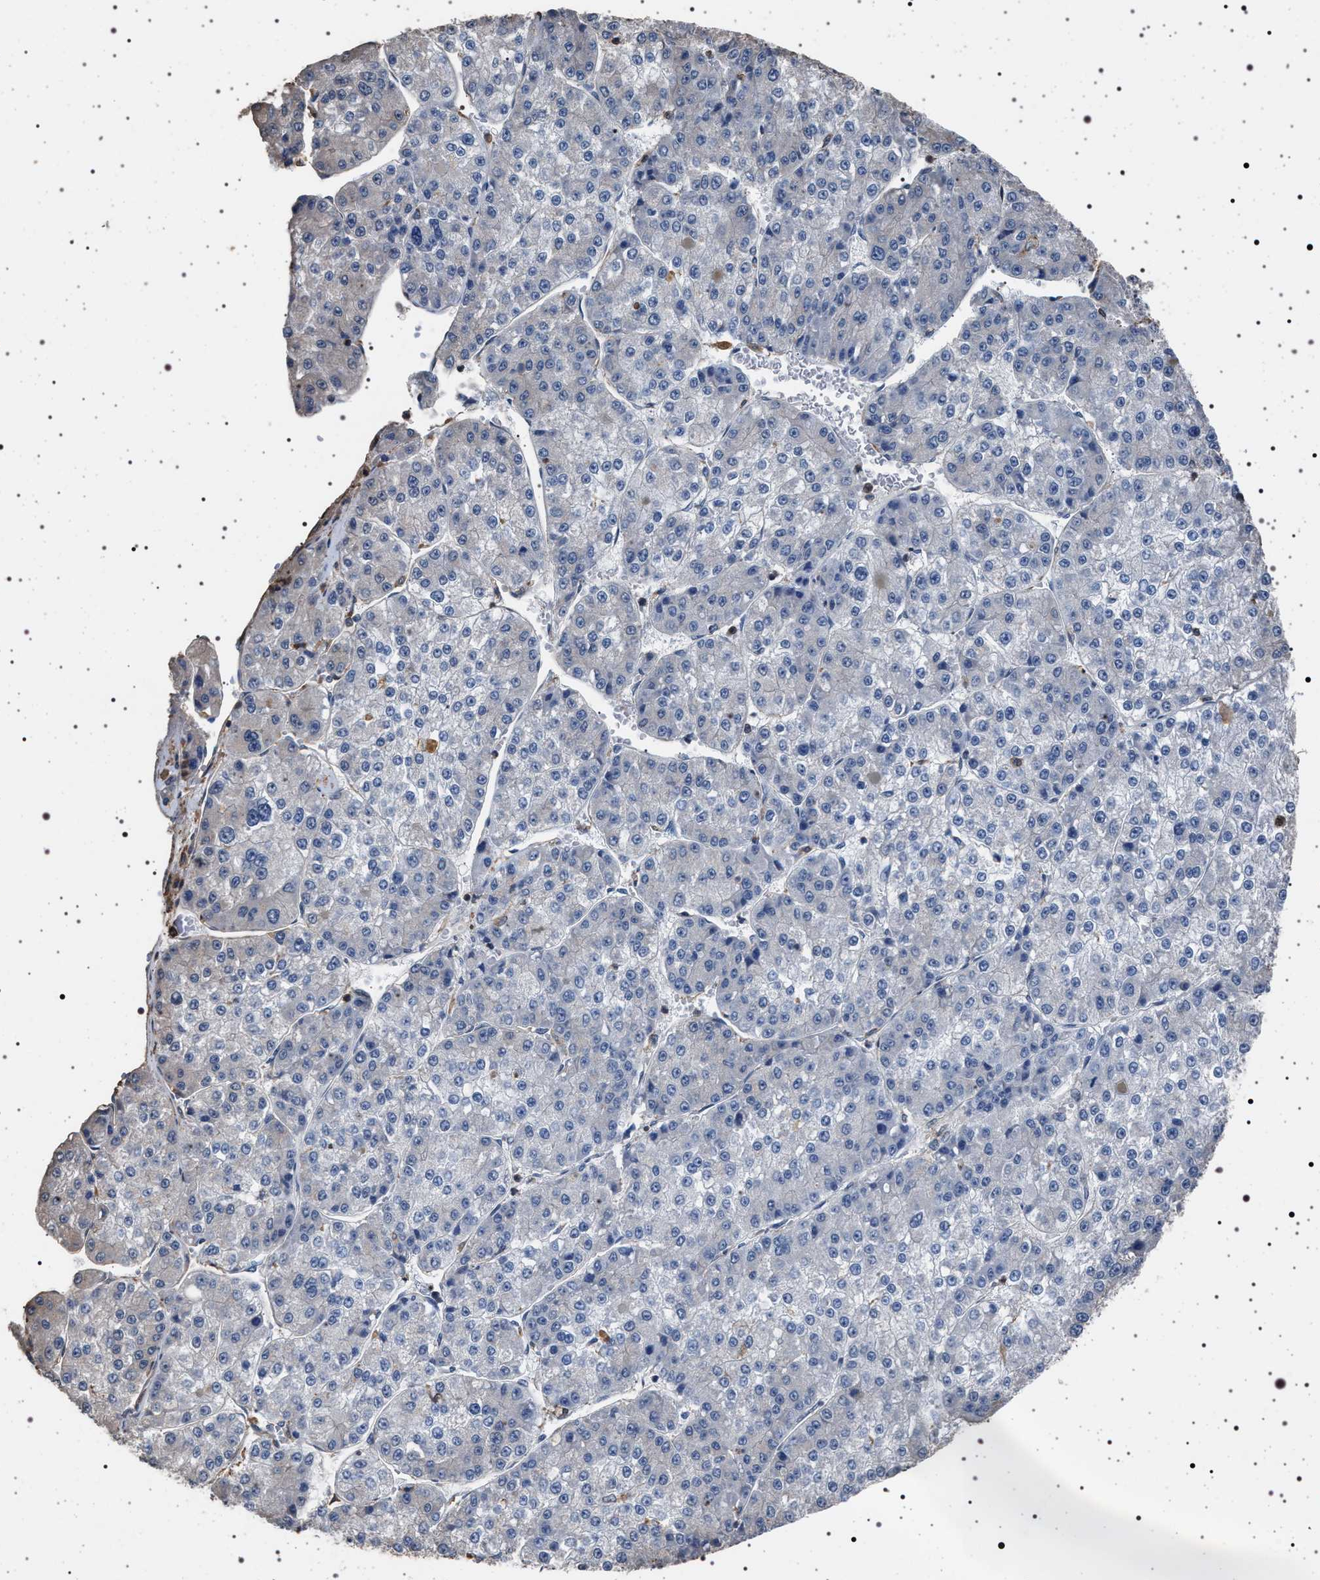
{"staining": {"intensity": "negative", "quantity": "none", "location": "none"}, "tissue": "liver cancer", "cell_type": "Tumor cells", "image_type": "cancer", "snomed": [{"axis": "morphology", "description": "Carcinoma, Hepatocellular, NOS"}, {"axis": "topography", "description": "Liver"}], "caption": "DAB immunohistochemical staining of human liver cancer exhibits no significant positivity in tumor cells.", "gene": "SMAP2", "patient": {"sex": "female", "age": 73}}